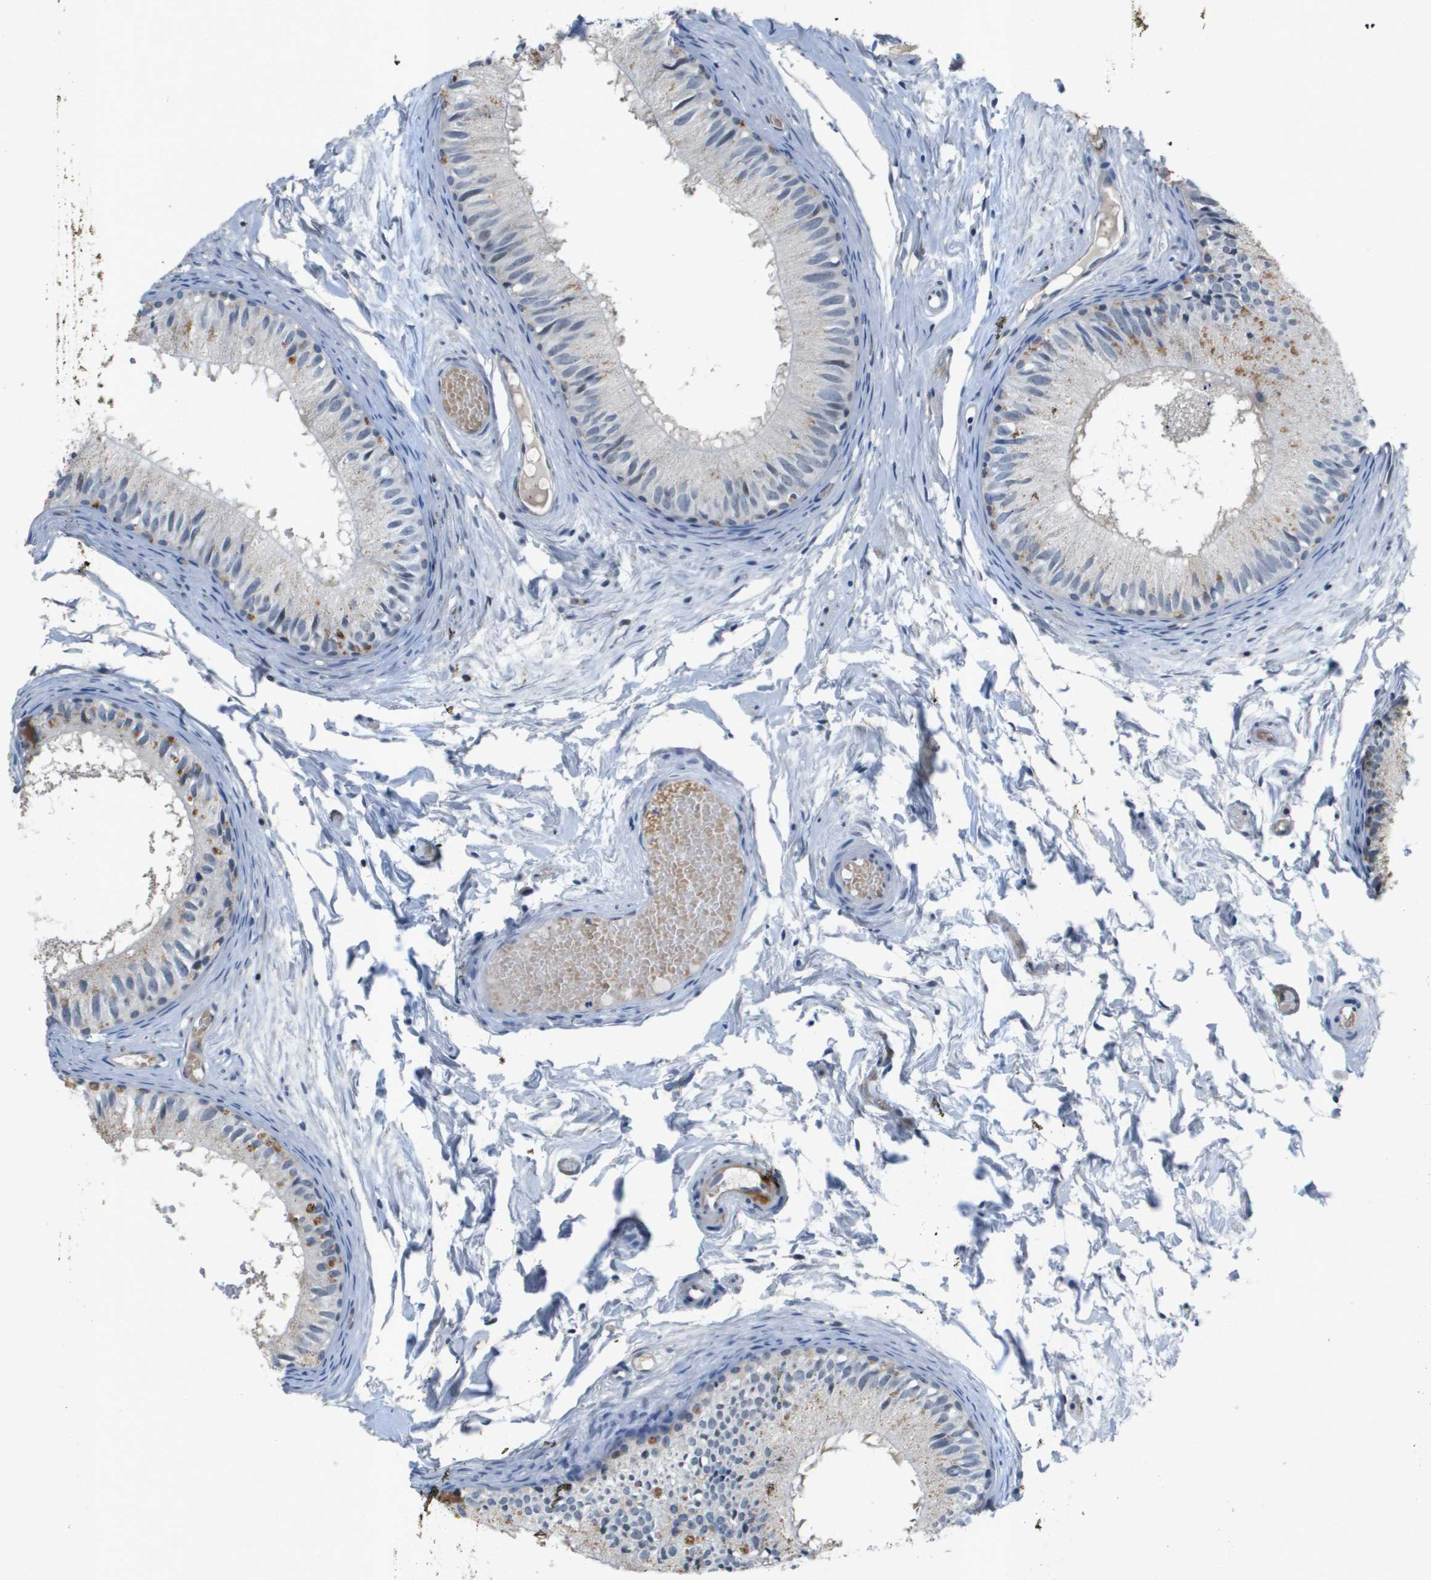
{"staining": {"intensity": "moderate", "quantity": "<25%", "location": "cytoplasmic/membranous"}, "tissue": "epididymis", "cell_type": "Glandular cells", "image_type": "normal", "snomed": [{"axis": "morphology", "description": "Normal tissue, NOS"}, {"axis": "topography", "description": "Epididymis"}], "caption": "Protein analysis of unremarkable epididymis shows moderate cytoplasmic/membranous positivity in about <25% of glandular cells. (DAB IHC with brightfield microscopy, high magnification).", "gene": "ITGA6", "patient": {"sex": "male", "age": 46}}